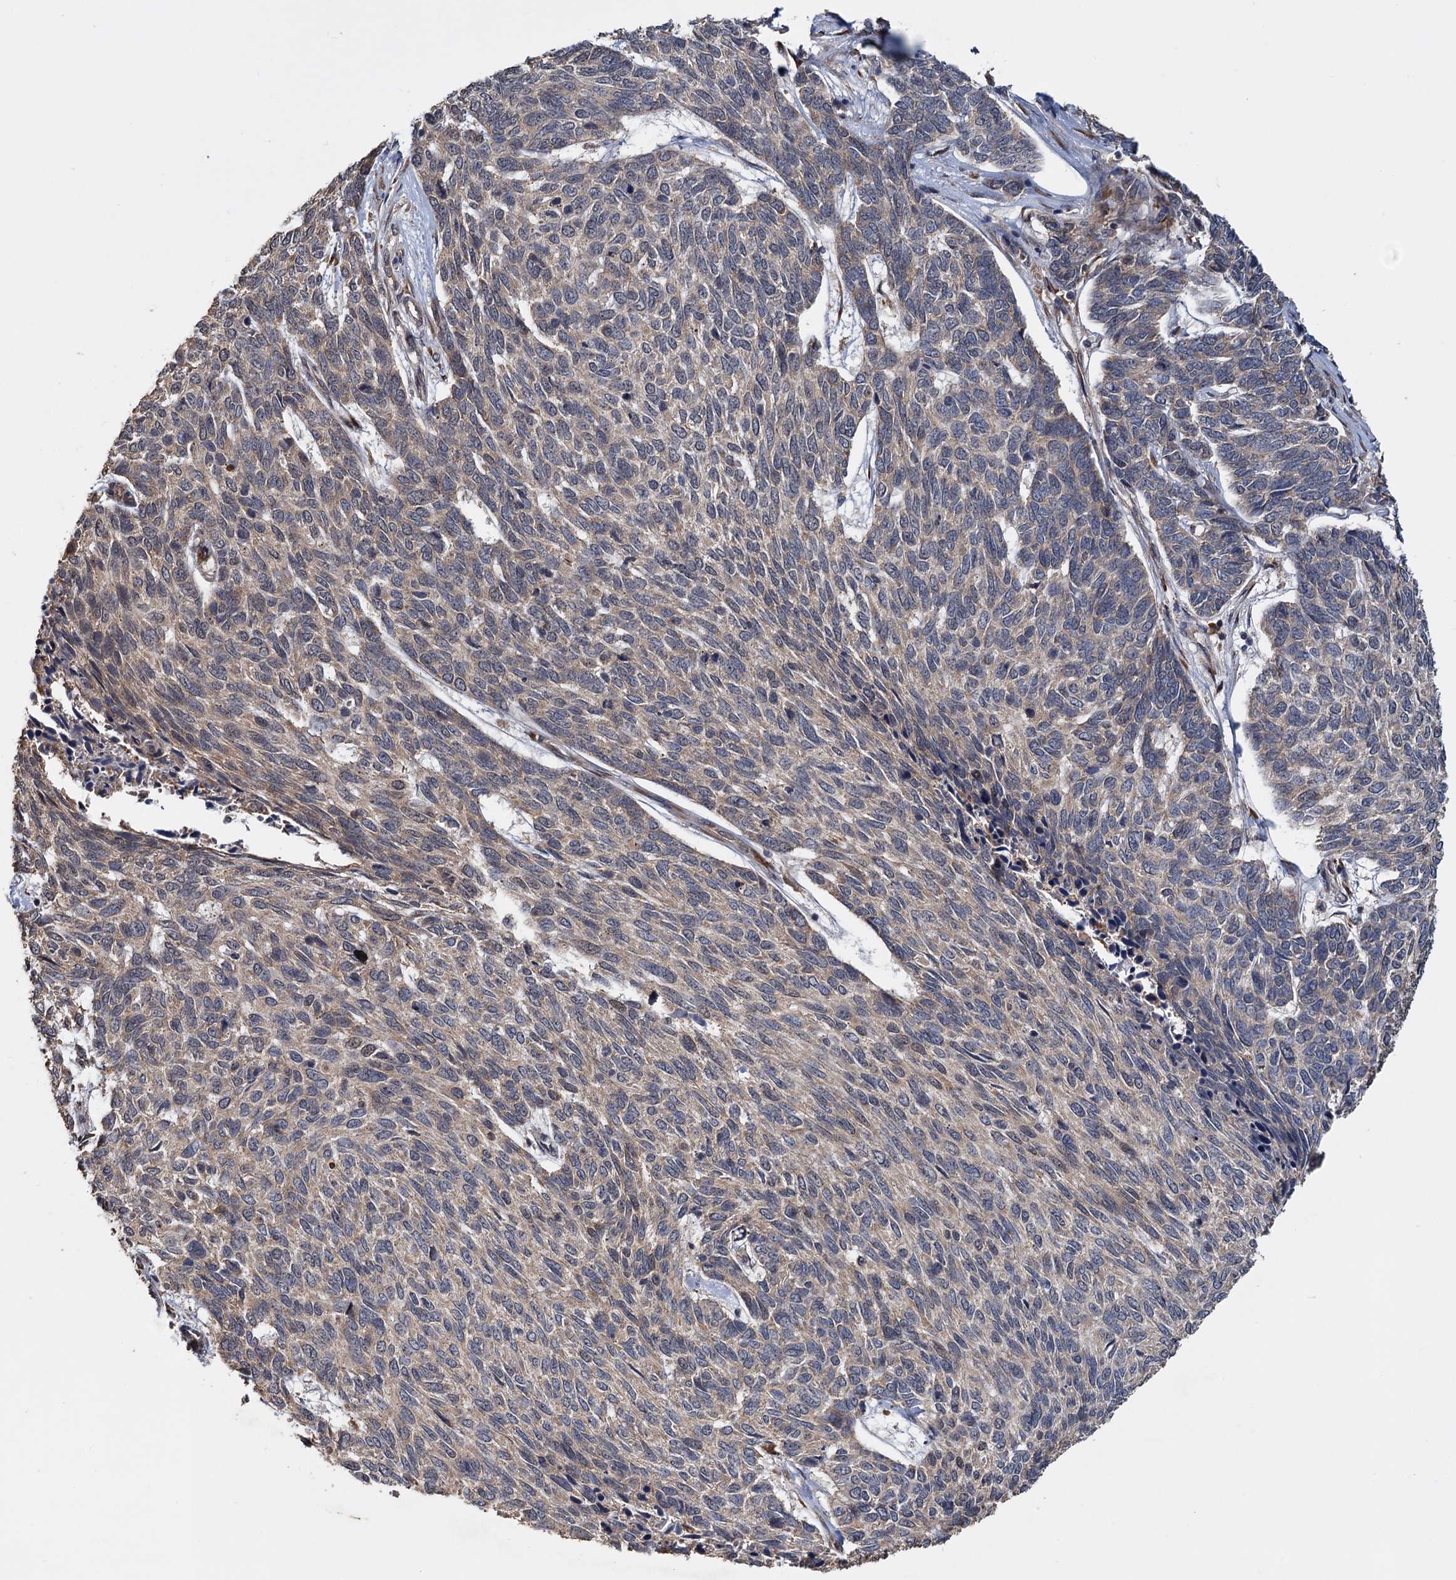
{"staining": {"intensity": "weak", "quantity": "<25%", "location": "cytoplasmic/membranous"}, "tissue": "skin cancer", "cell_type": "Tumor cells", "image_type": "cancer", "snomed": [{"axis": "morphology", "description": "Basal cell carcinoma"}, {"axis": "topography", "description": "Skin"}], "caption": "Human skin cancer (basal cell carcinoma) stained for a protein using immunohistochemistry displays no expression in tumor cells.", "gene": "KANSL2", "patient": {"sex": "female", "age": 65}}